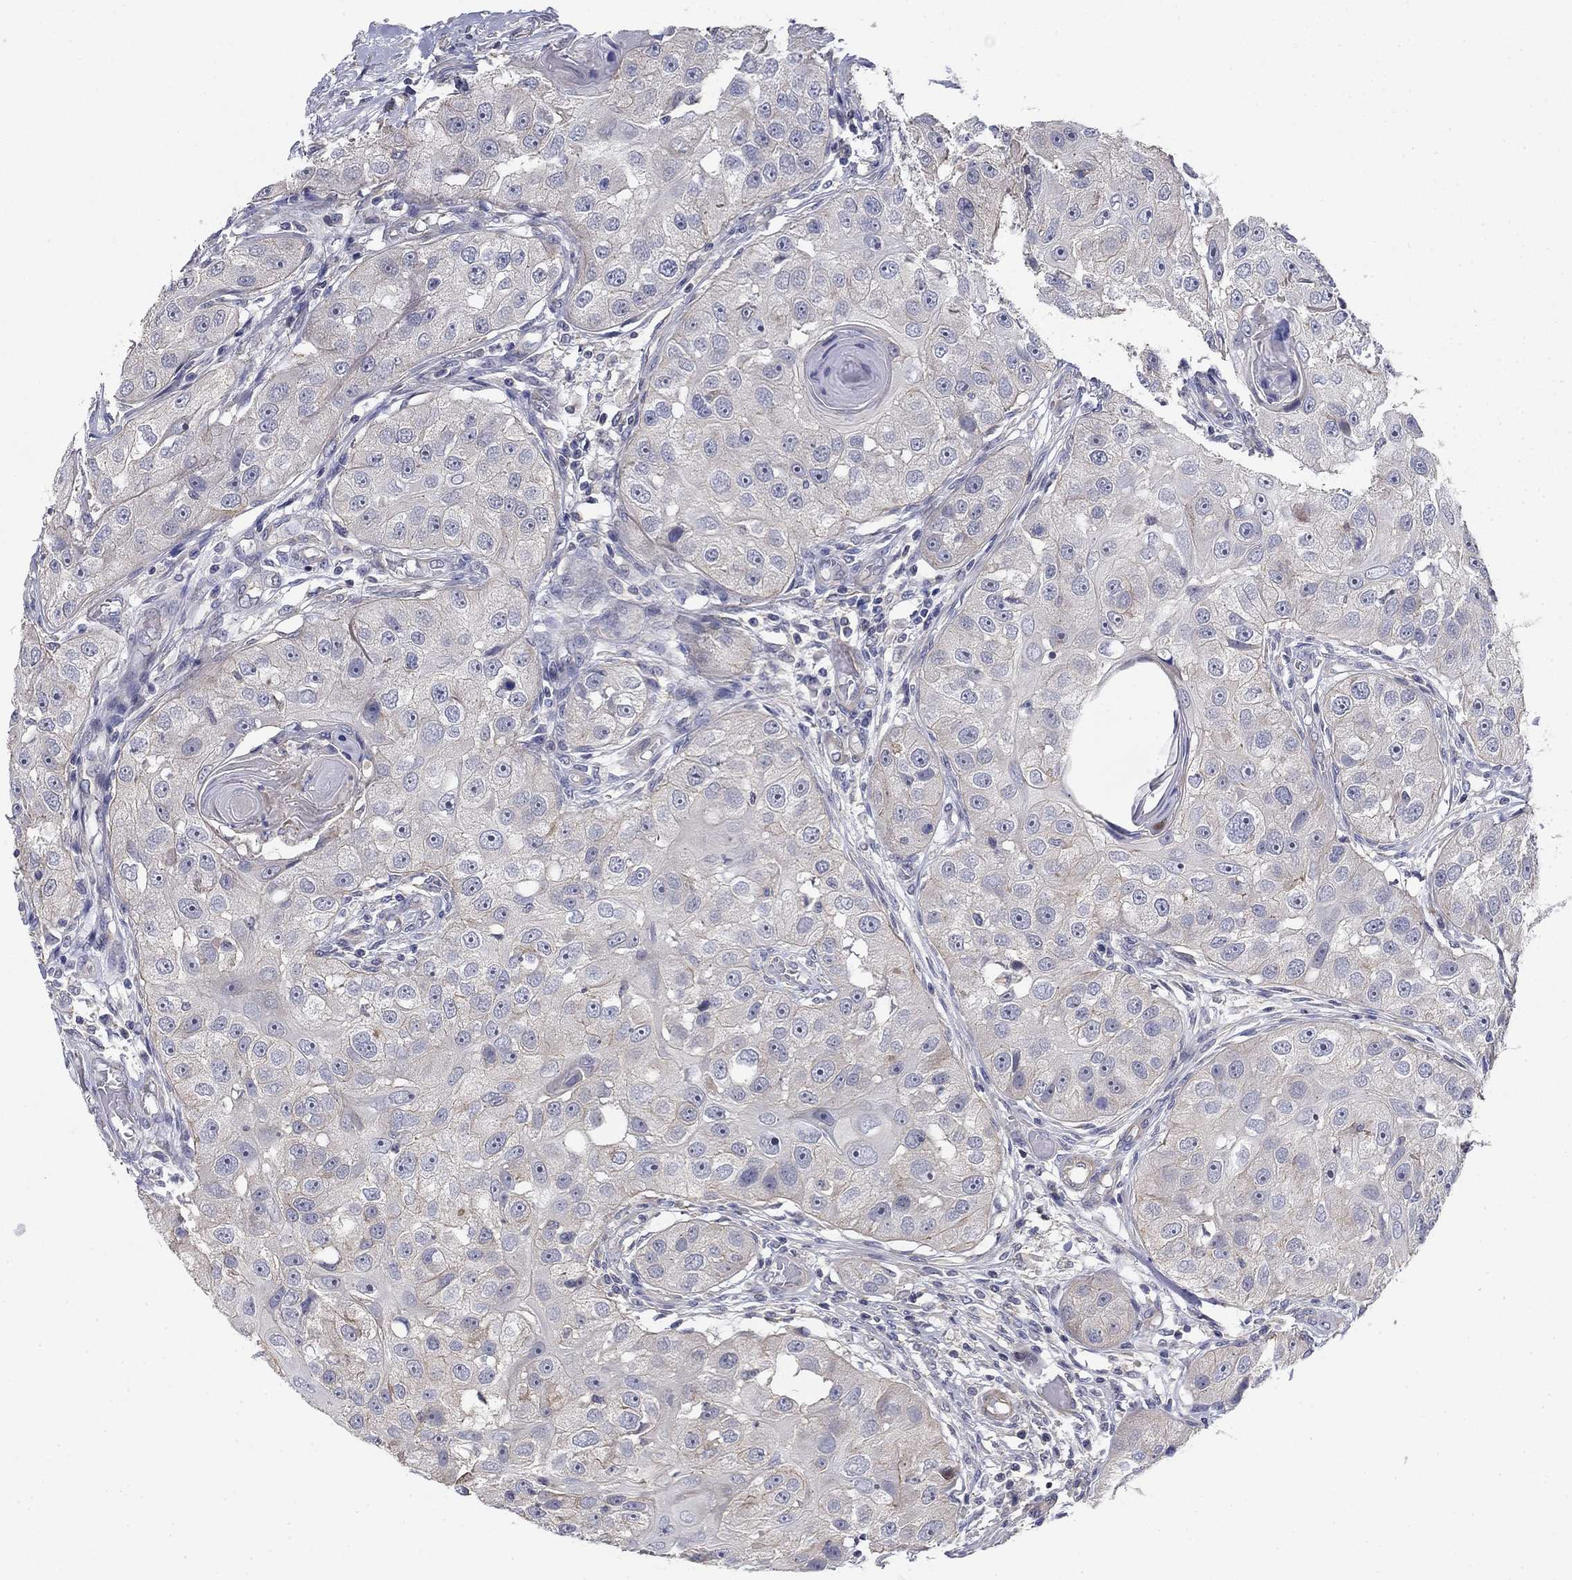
{"staining": {"intensity": "negative", "quantity": "none", "location": "none"}, "tissue": "head and neck cancer", "cell_type": "Tumor cells", "image_type": "cancer", "snomed": [{"axis": "morphology", "description": "Normal tissue, NOS"}, {"axis": "morphology", "description": "Squamous cell carcinoma, NOS"}, {"axis": "topography", "description": "Skeletal muscle"}, {"axis": "topography", "description": "Head-Neck"}], "caption": "High magnification brightfield microscopy of head and neck cancer stained with DAB (3,3'-diaminobenzidine) (brown) and counterstained with hematoxylin (blue): tumor cells show no significant positivity.", "gene": "GRK7", "patient": {"sex": "male", "age": 51}}